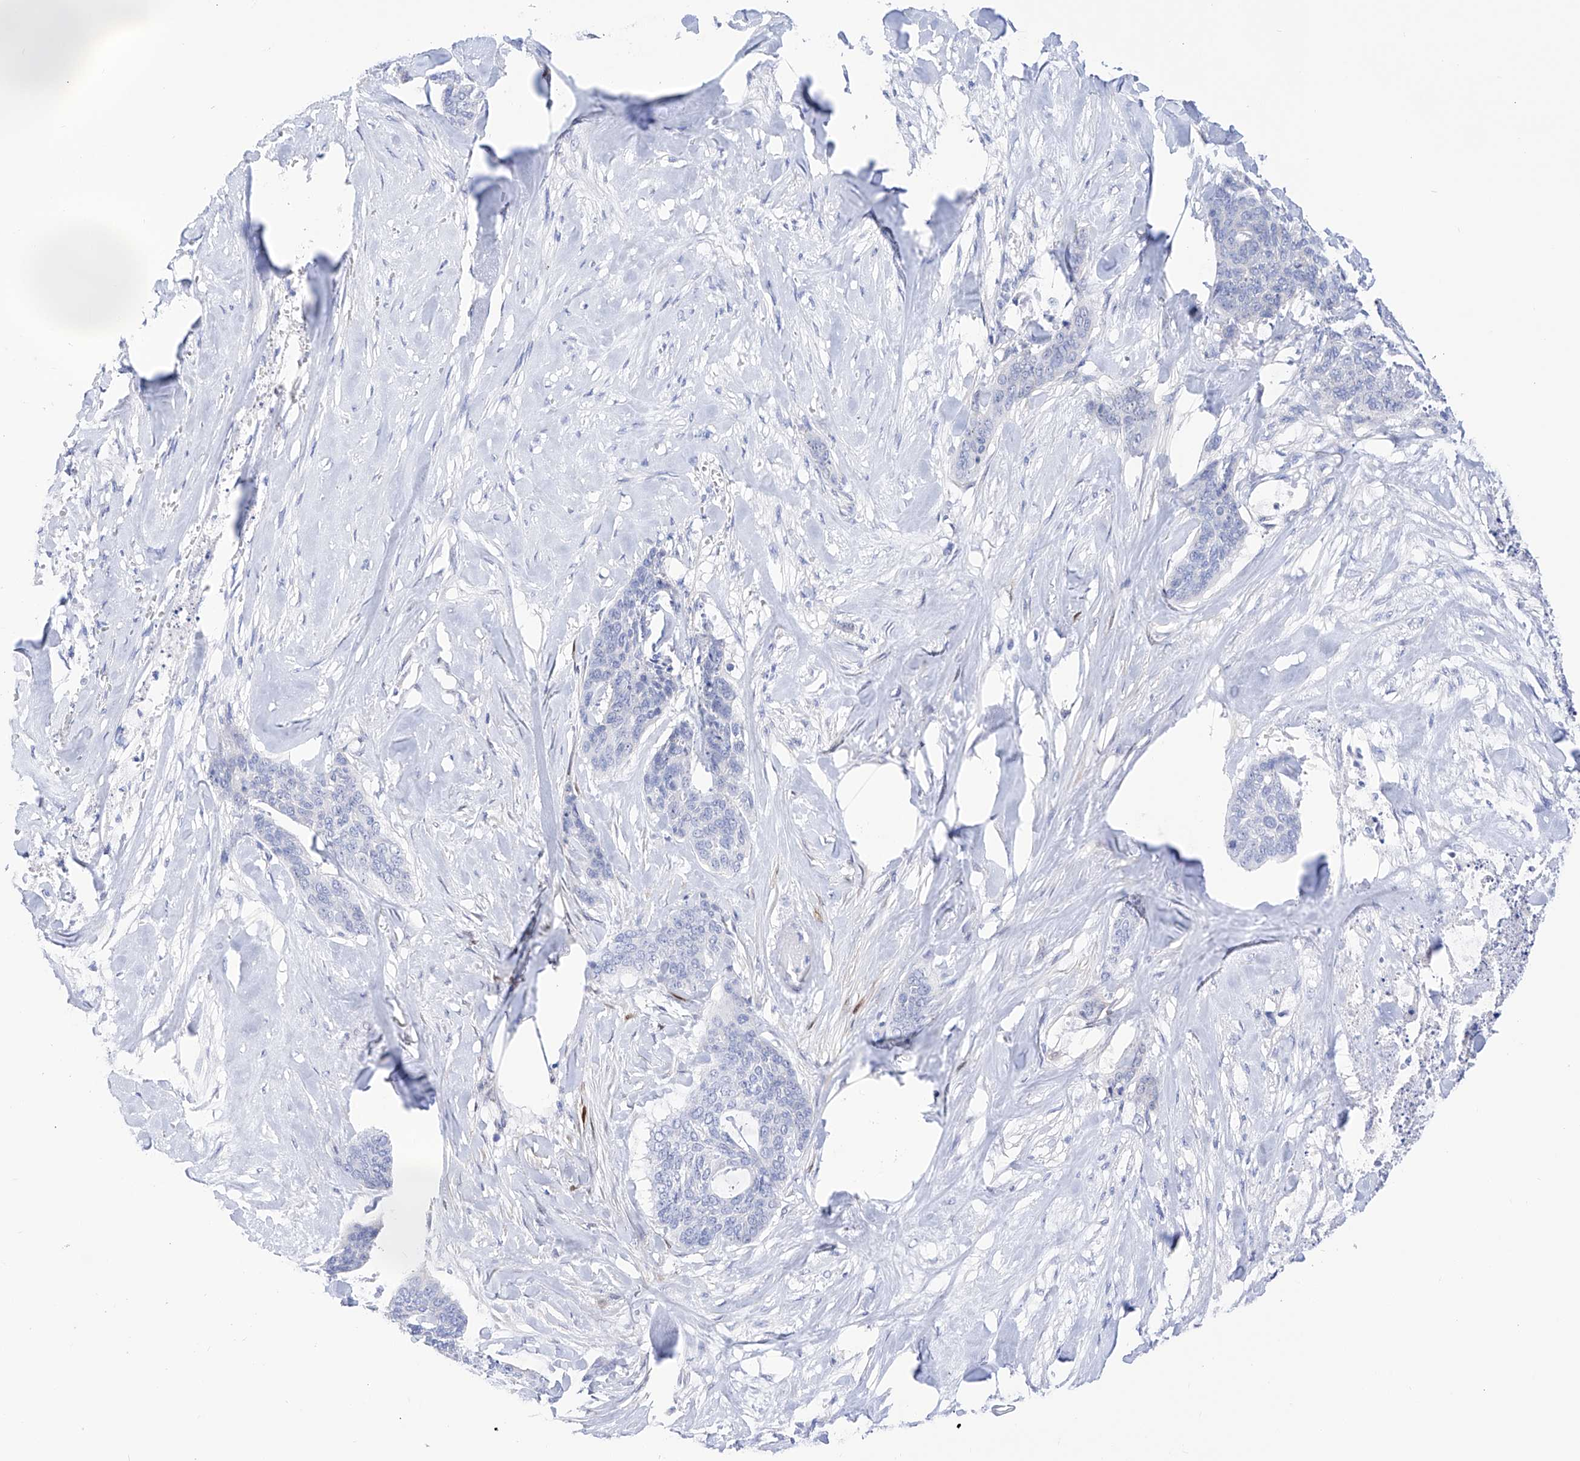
{"staining": {"intensity": "negative", "quantity": "none", "location": "none"}, "tissue": "skin cancer", "cell_type": "Tumor cells", "image_type": "cancer", "snomed": [{"axis": "morphology", "description": "Basal cell carcinoma"}, {"axis": "topography", "description": "Skin"}], "caption": "There is no significant expression in tumor cells of basal cell carcinoma (skin). (DAB (3,3'-diaminobenzidine) IHC visualized using brightfield microscopy, high magnification).", "gene": "TRPC7", "patient": {"sex": "female", "age": 64}}